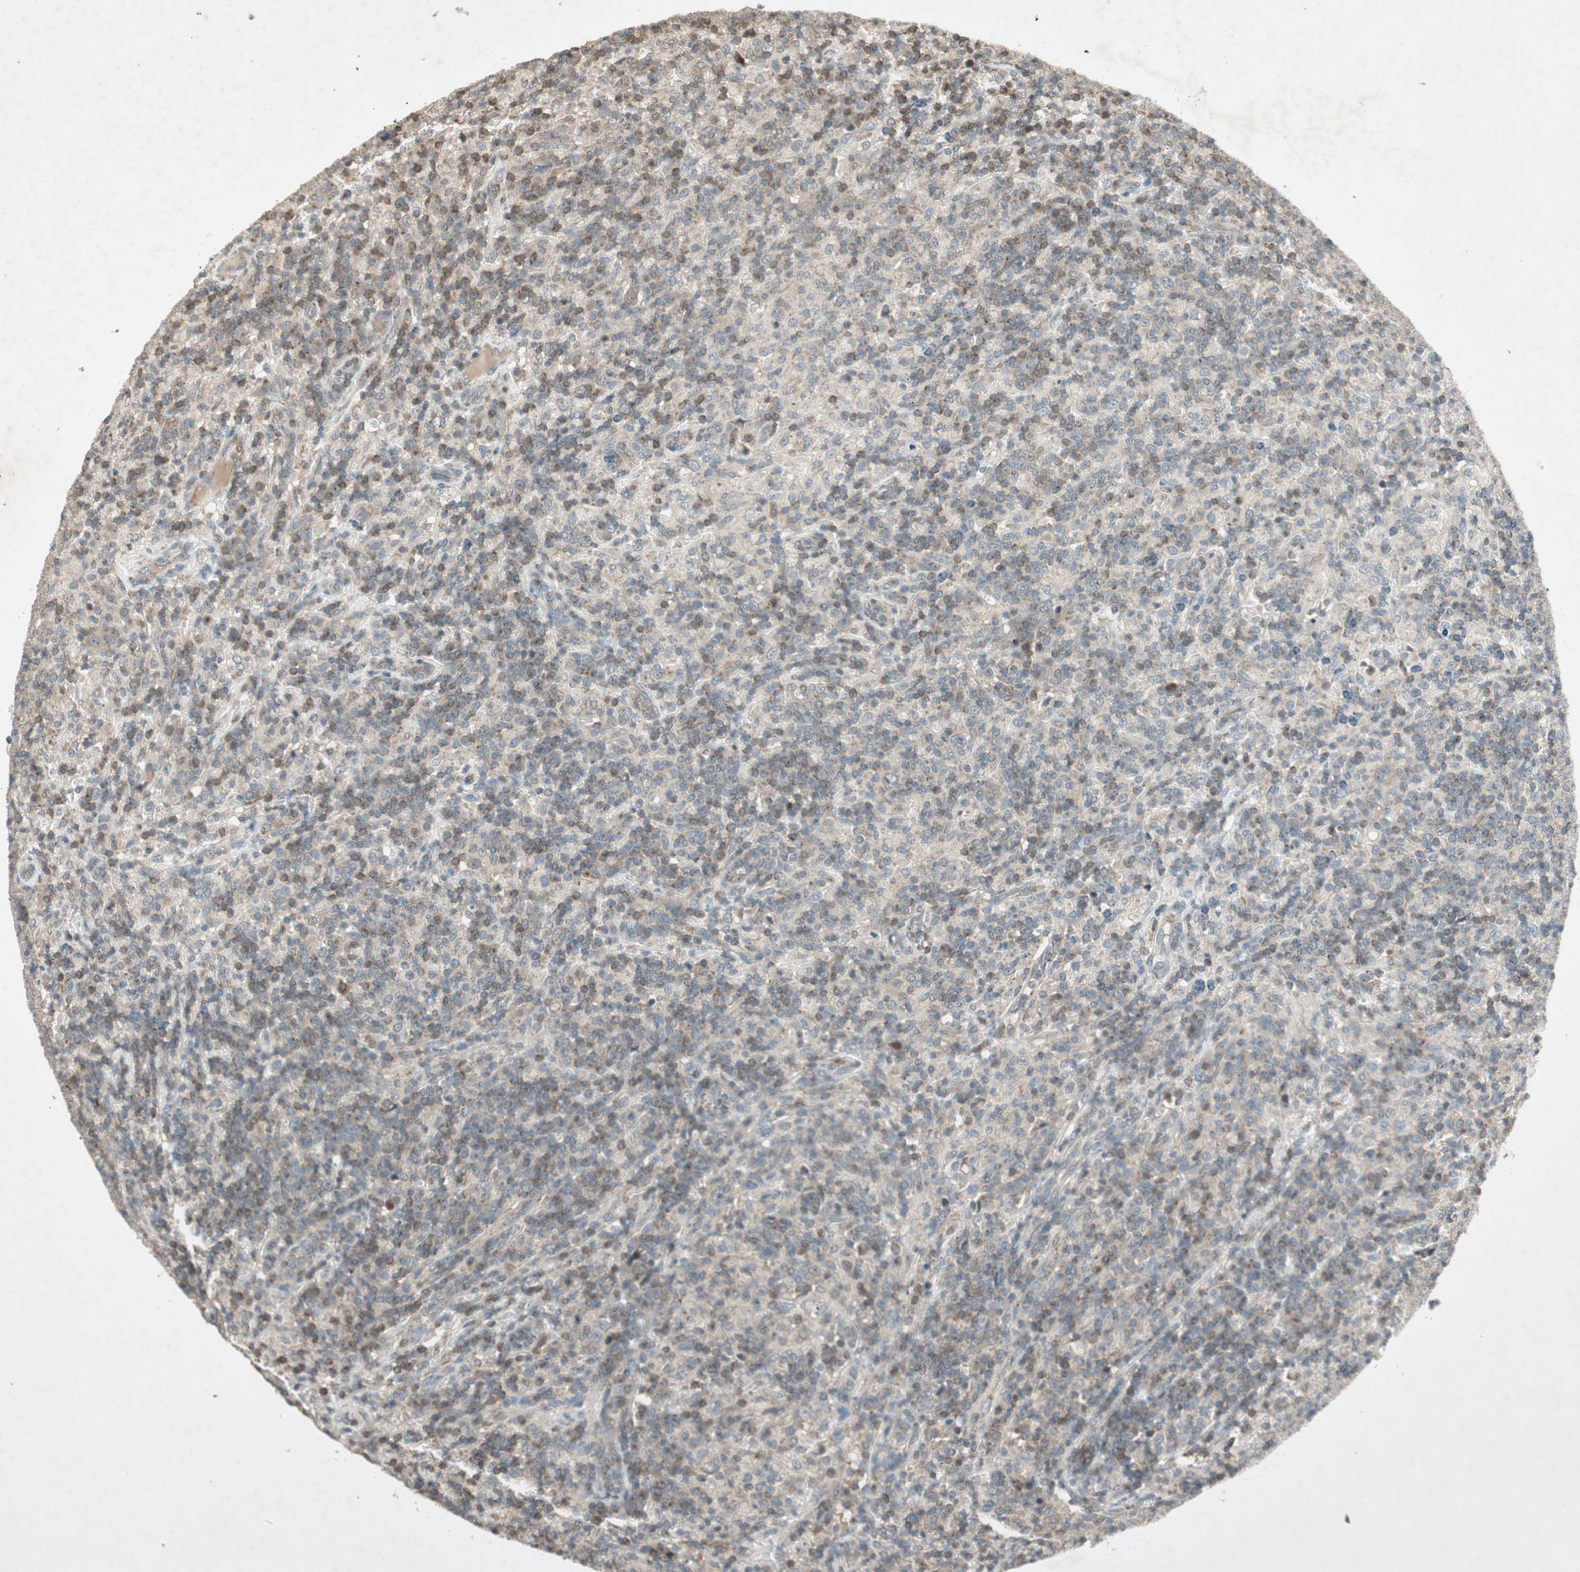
{"staining": {"intensity": "weak", "quantity": "25%-75%", "location": "cytoplasmic/membranous"}, "tissue": "lymphoma", "cell_type": "Tumor cells", "image_type": "cancer", "snomed": [{"axis": "morphology", "description": "Hodgkin's disease, NOS"}, {"axis": "topography", "description": "Lymph node"}], "caption": "Approximately 25%-75% of tumor cells in human lymphoma exhibit weak cytoplasmic/membranous protein positivity as visualized by brown immunohistochemical staining.", "gene": "USP2", "patient": {"sex": "male", "age": 70}}